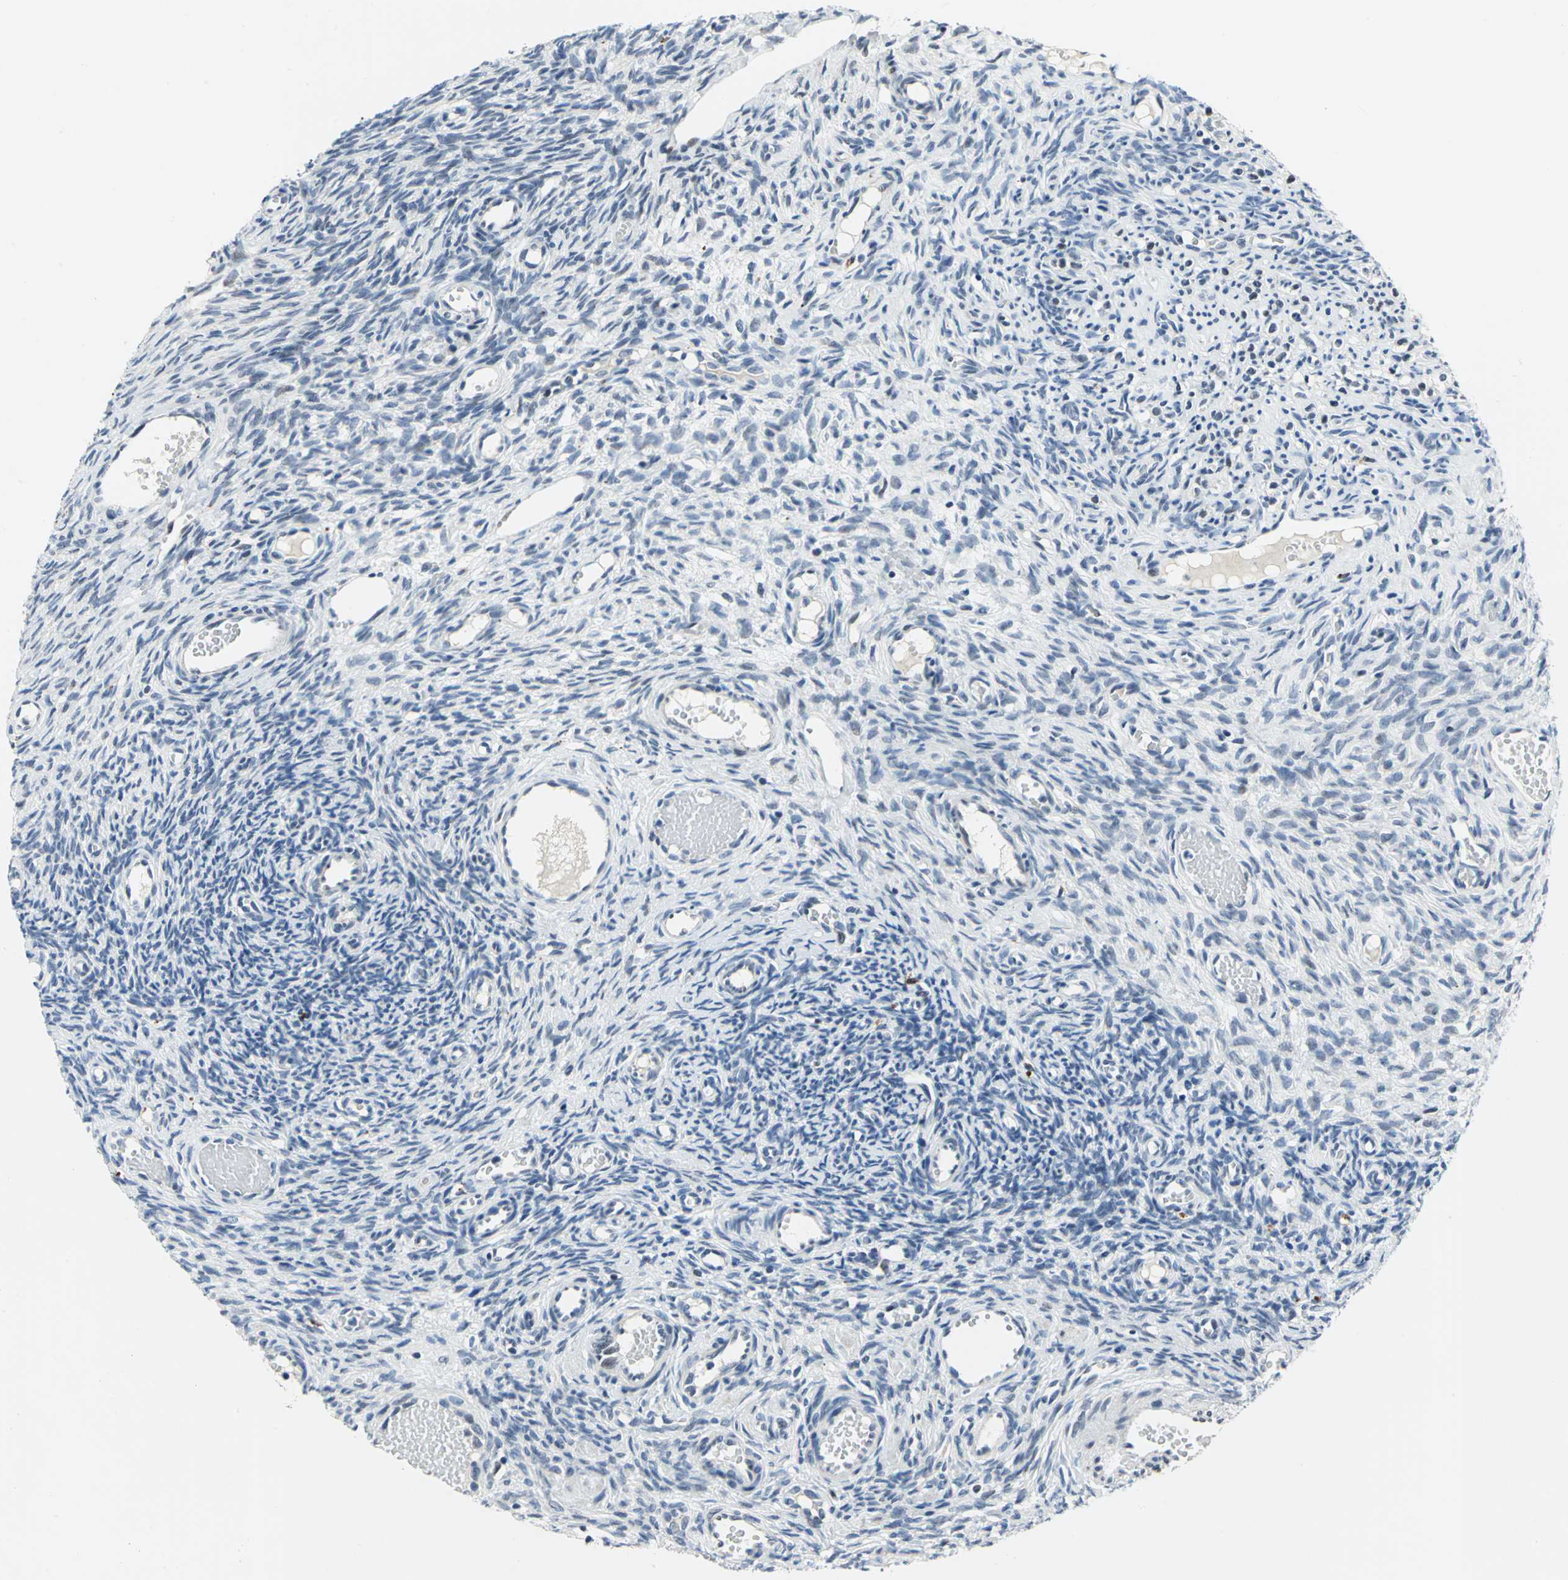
{"staining": {"intensity": "negative", "quantity": "none", "location": "none"}, "tissue": "ovary", "cell_type": "Ovarian stroma cells", "image_type": "normal", "snomed": [{"axis": "morphology", "description": "Normal tissue, NOS"}, {"axis": "topography", "description": "Ovary"}], "caption": "Photomicrograph shows no significant protein expression in ovarian stroma cells of benign ovary. (Immunohistochemistry (ihc), brightfield microscopy, high magnification).", "gene": "RAD17", "patient": {"sex": "female", "age": 35}}